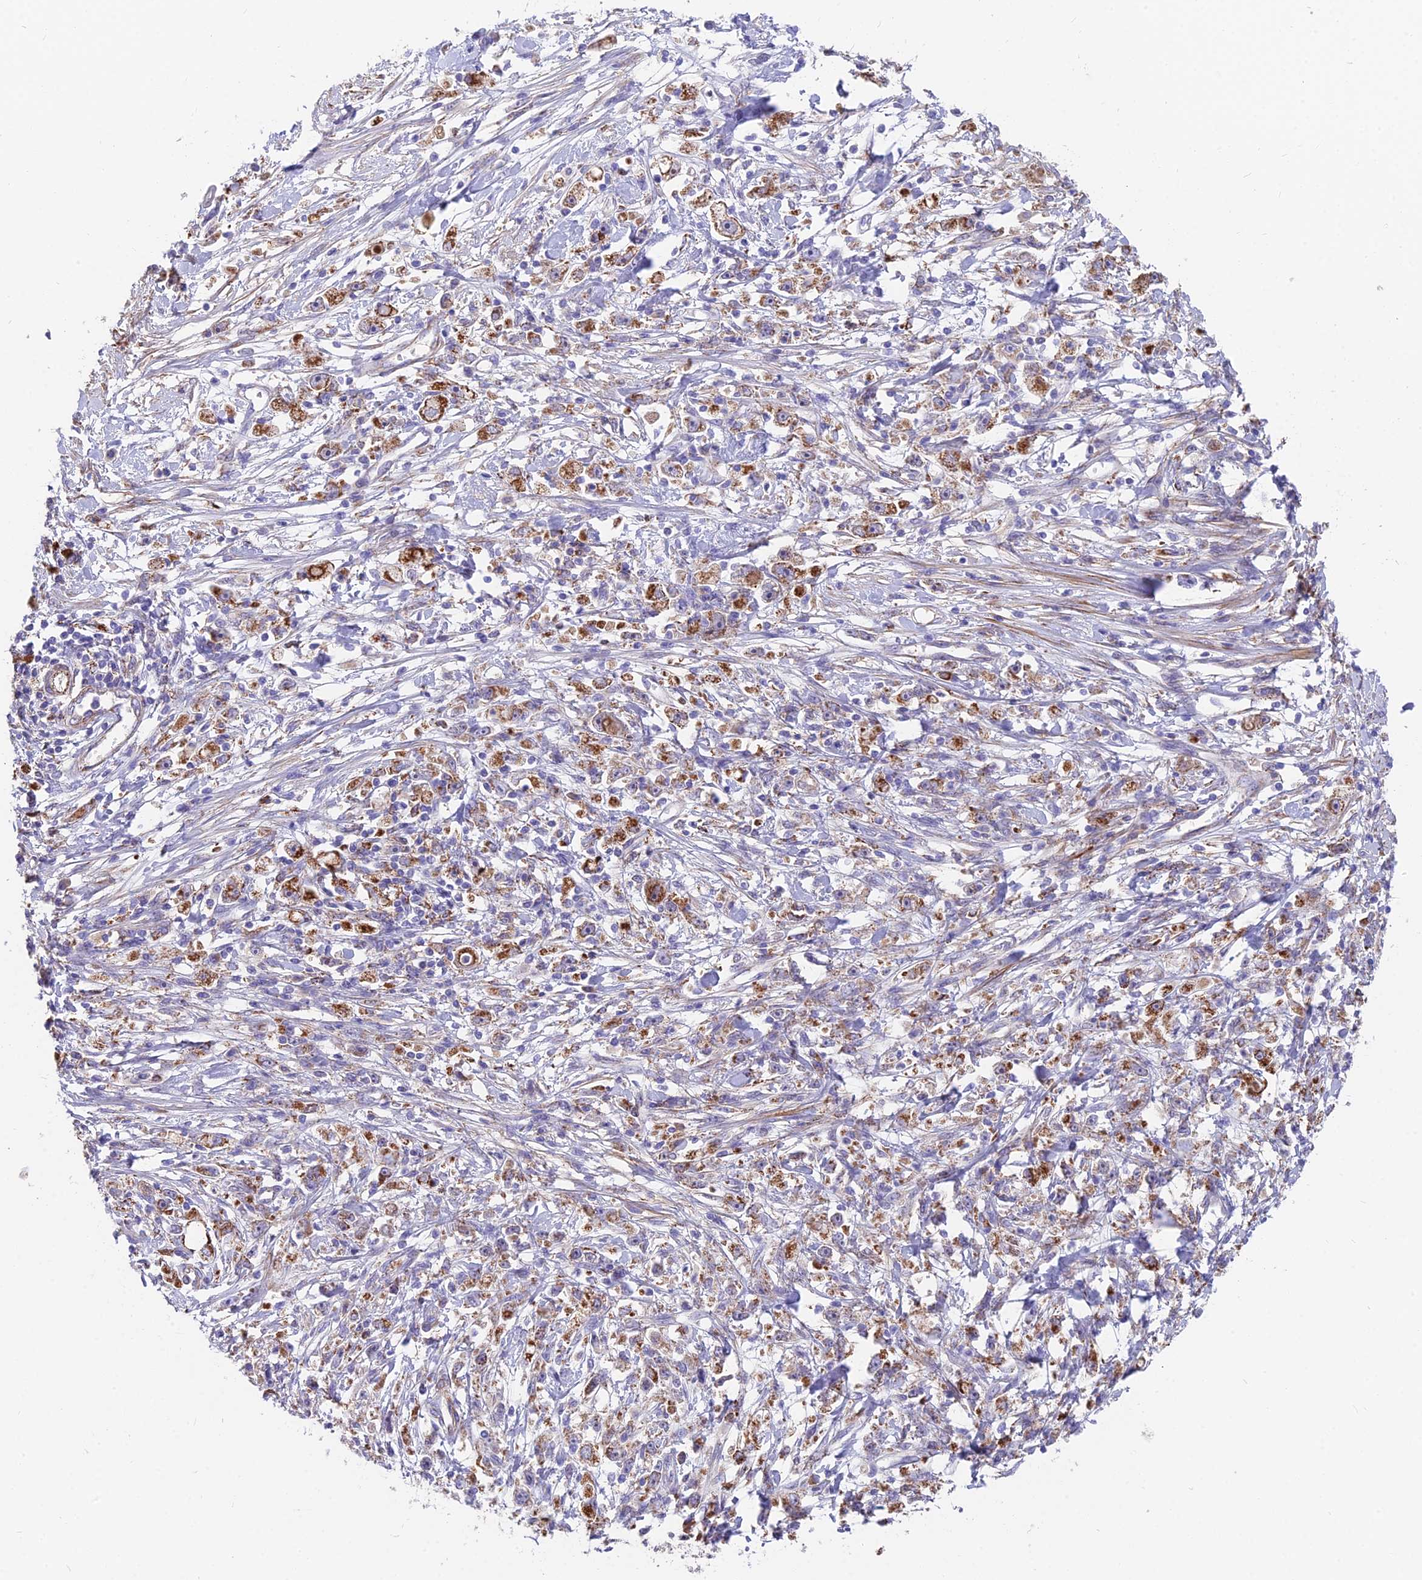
{"staining": {"intensity": "moderate", "quantity": ">75%", "location": "cytoplasmic/membranous"}, "tissue": "stomach cancer", "cell_type": "Tumor cells", "image_type": "cancer", "snomed": [{"axis": "morphology", "description": "Adenocarcinoma, NOS"}, {"axis": "topography", "description": "Stomach"}], "caption": "Immunohistochemistry (IHC) of stomach cancer shows medium levels of moderate cytoplasmic/membranous positivity in about >75% of tumor cells.", "gene": "TIGD6", "patient": {"sex": "female", "age": 59}}